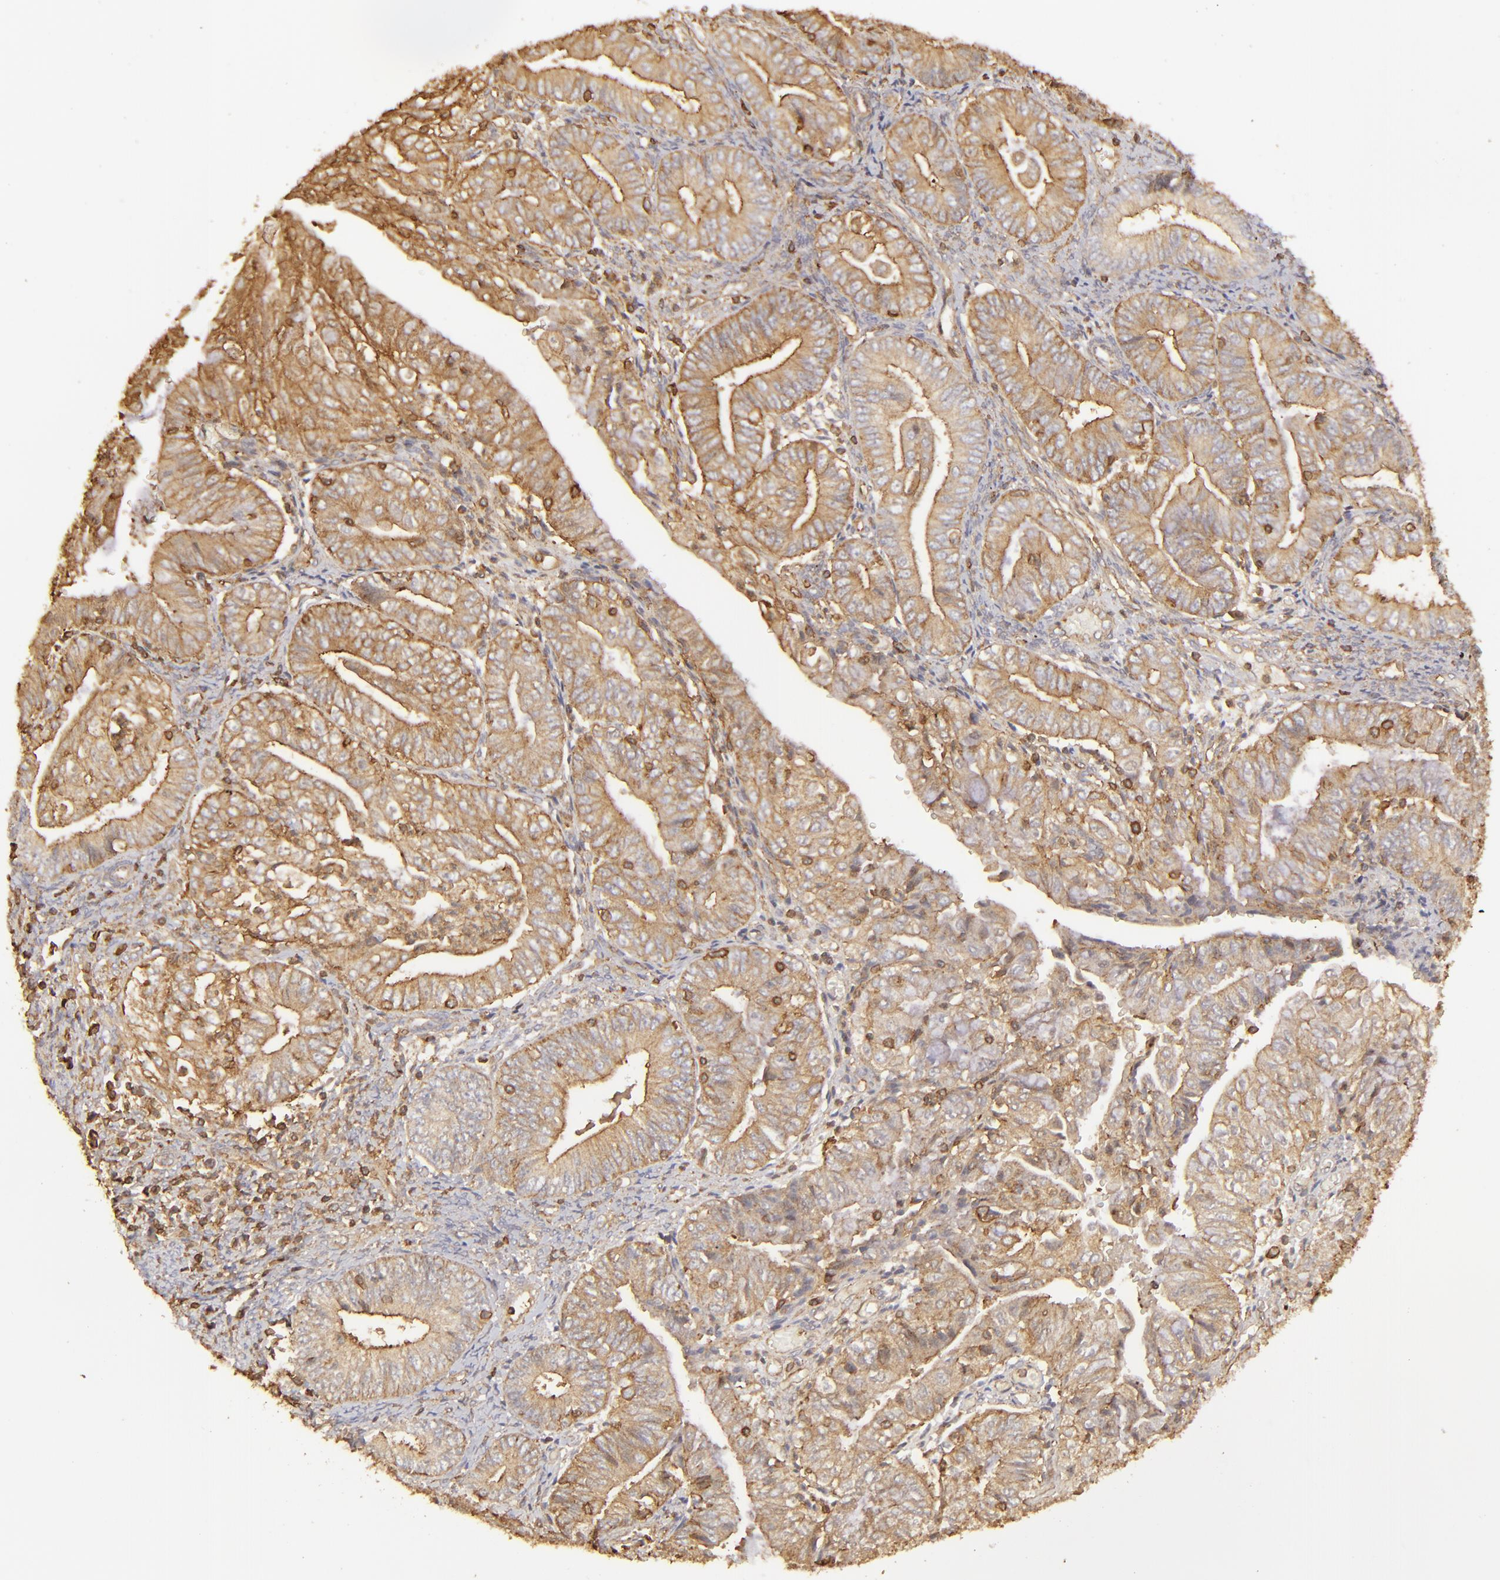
{"staining": {"intensity": "moderate", "quantity": ">75%", "location": "cytoplasmic/membranous"}, "tissue": "endometrial cancer", "cell_type": "Tumor cells", "image_type": "cancer", "snomed": [{"axis": "morphology", "description": "Adenocarcinoma, NOS"}, {"axis": "topography", "description": "Endometrium"}], "caption": "Immunohistochemical staining of endometrial cancer (adenocarcinoma) displays medium levels of moderate cytoplasmic/membranous staining in approximately >75% of tumor cells.", "gene": "ACTB", "patient": {"sex": "female", "age": 55}}